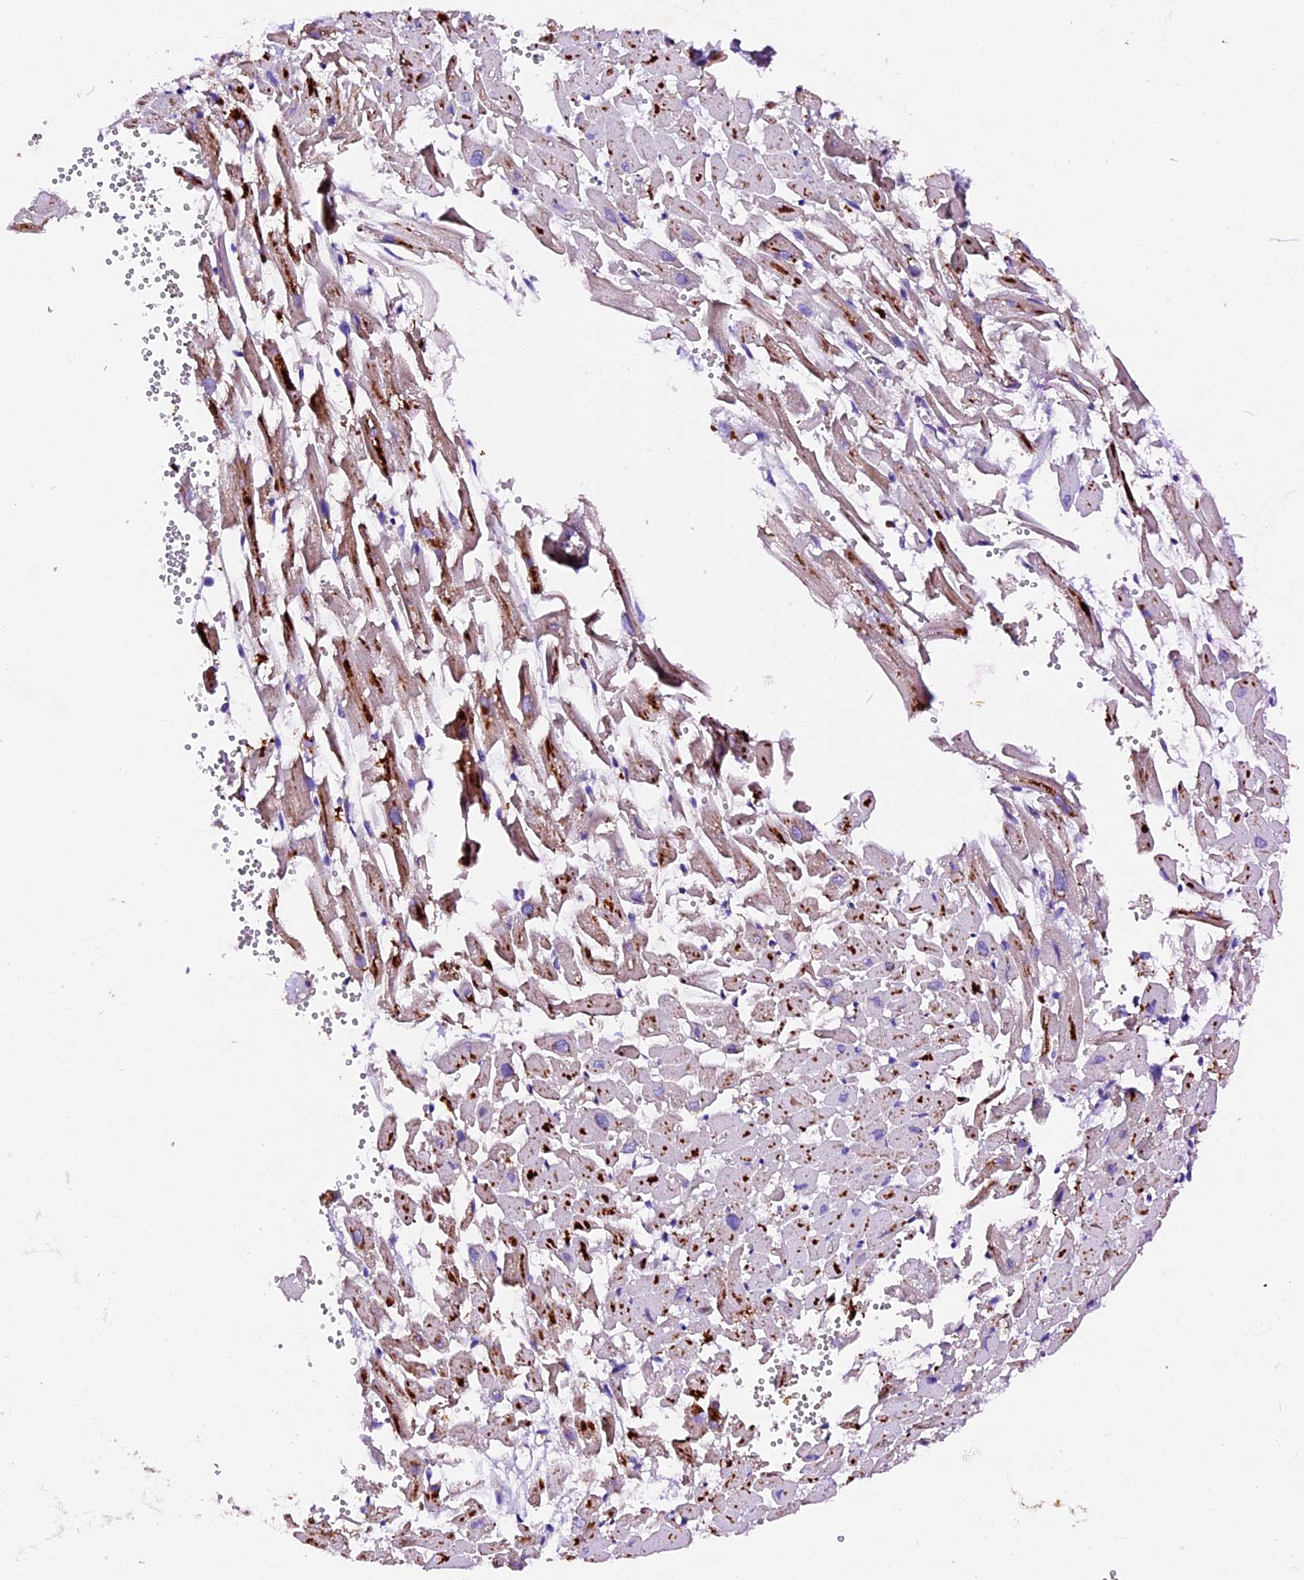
{"staining": {"intensity": "negative", "quantity": "none", "location": "none"}, "tissue": "heart muscle", "cell_type": "Cardiomyocytes", "image_type": "normal", "snomed": [{"axis": "morphology", "description": "Normal tissue, NOS"}, {"axis": "topography", "description": "Heart"}], "caption": "The immunohistochemistry (IHC) image has no significant staining in cardiomyocytes of heart muscle. Nuclei are stained in blue.", "gene": "SIX5", "patient": {"sex": "female", "age": 64}}